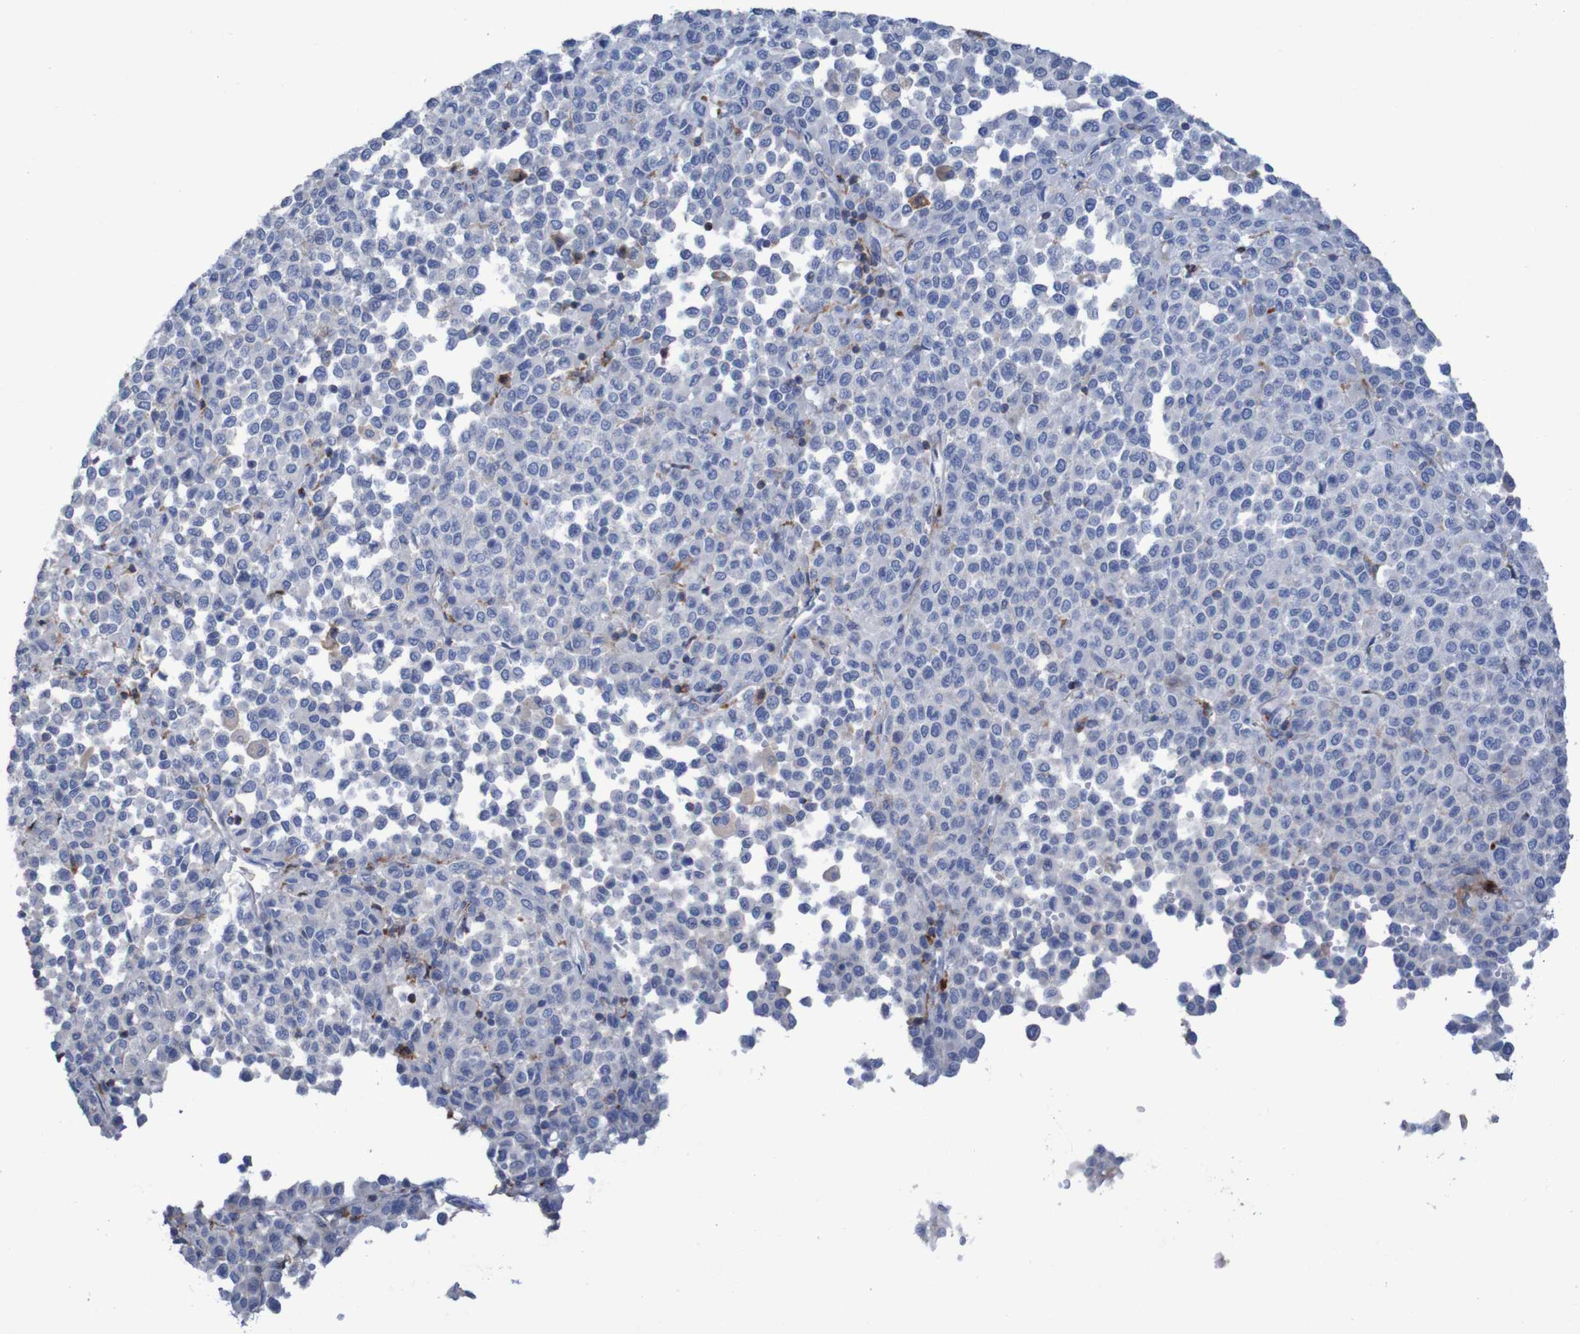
{"staining": {"intensity": "negative", "quantity": "none", "location": "none"}, "tissue": "melanoma", "cell_type": "Tumor cells", "image_type": "cancer", "snomed": [{"axis": "morphology", "description": "Malignant melanoma, Metastatic site"}, {"axis": "topography", "description": "Pancreas"}], "caption": "Malignant melanoma (metastatic site) was stained to show a protein in brown. There is no significant expression in tumor cells. (DAB (3,3'-diaminobenzidine) immunohistochemistry (IHC) visualized using brightfield microscopy, high magnification).", "gene": "RNF182", "patient": {"sex": "female", "age": 30}}